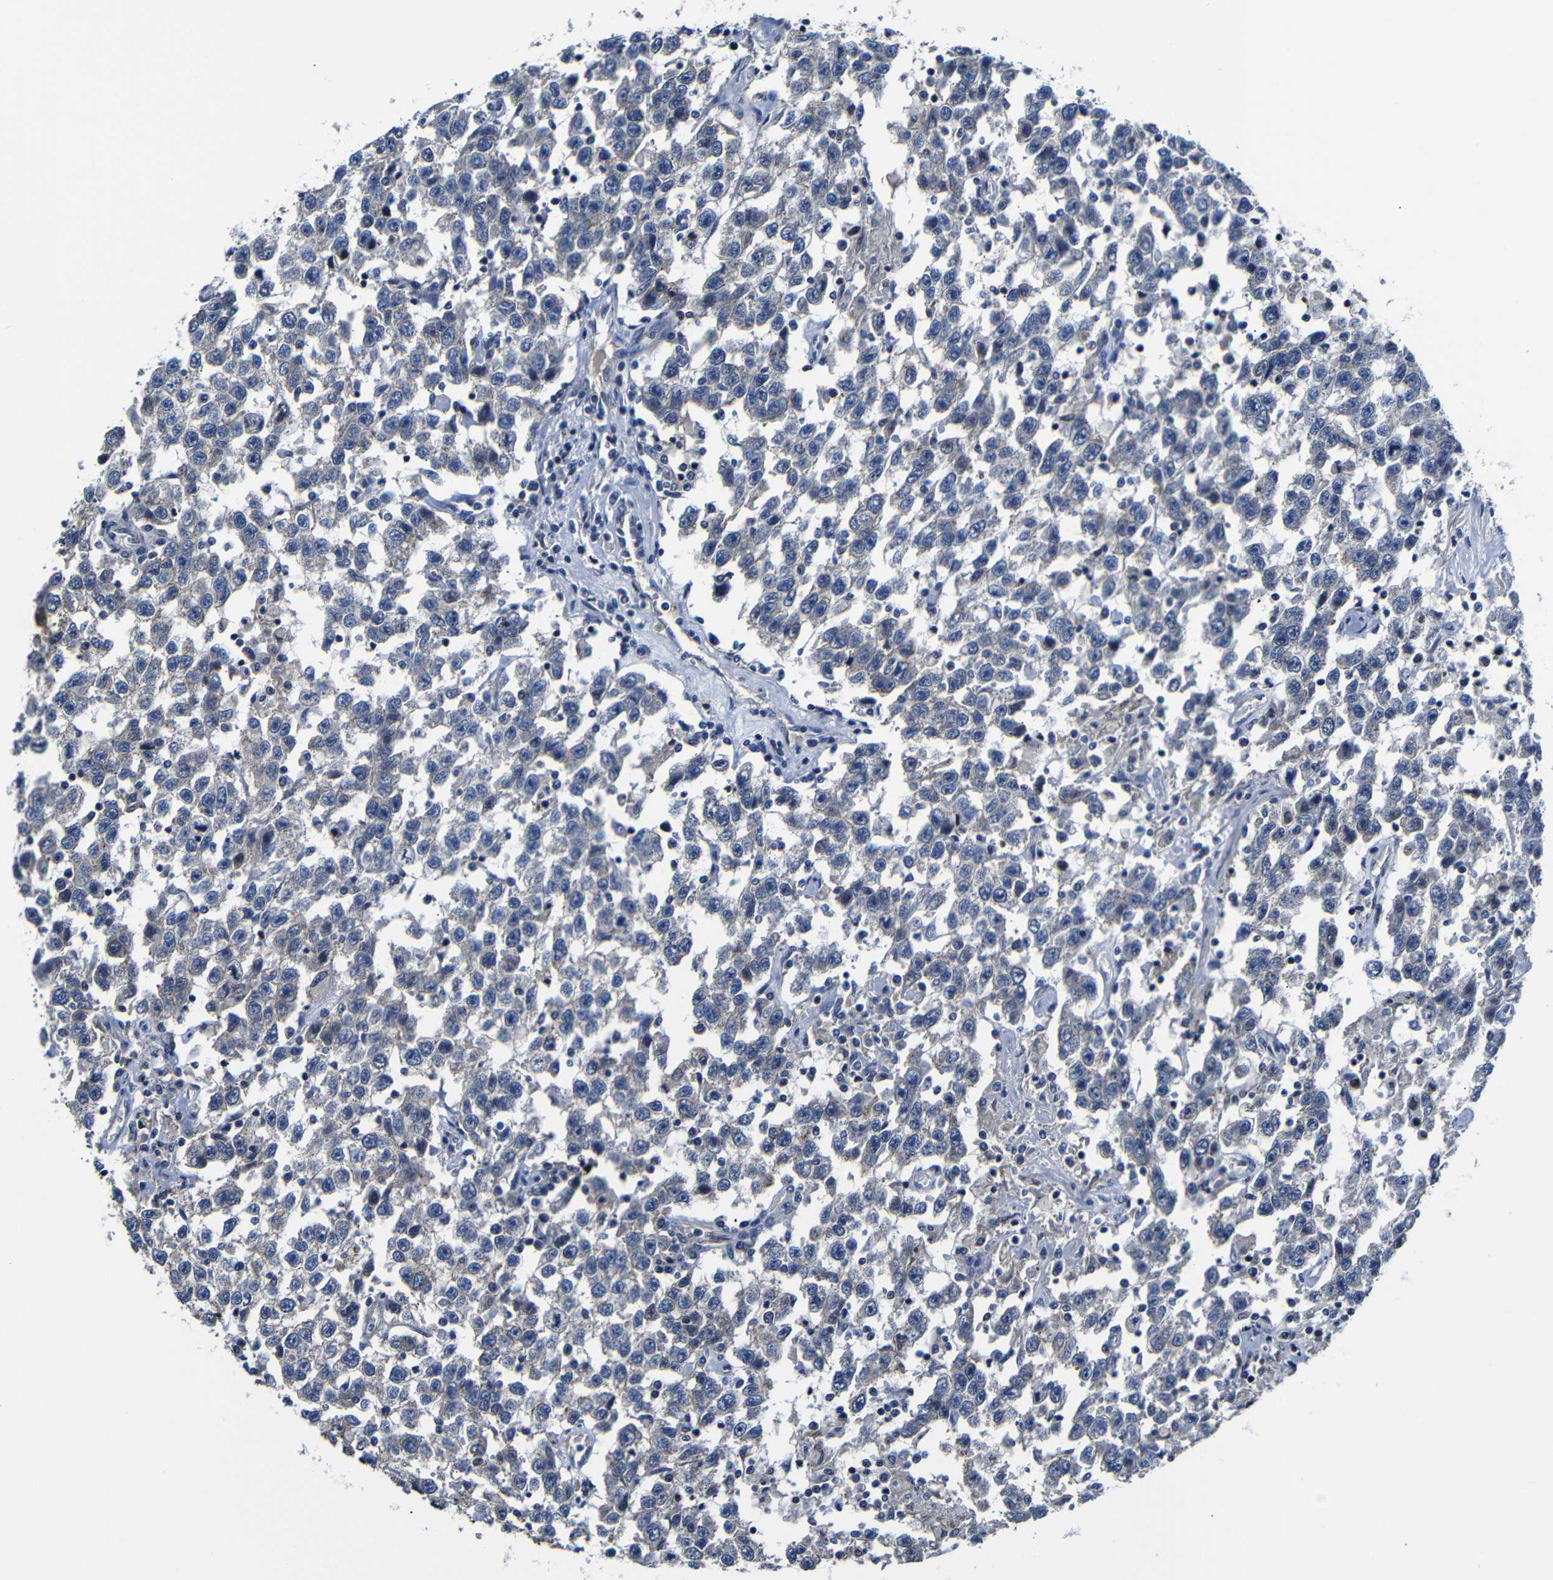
{"staining": {"intensity": "negative", "quantity": "none", "location": "none"}, "tissue": "testis cancer", "cell_type": "Tumor cells", "image_type": "cancer", "snomed": [{"axis": "morphology", "description": "Seminoma, NOS"}, {"axis": "topography", "description": "Testis"}], "caption": "The image reveals no staining of tumor cells in testis seminoma.", "gene": "AFDN", "patient": {"sex": "male", "age": 41}}